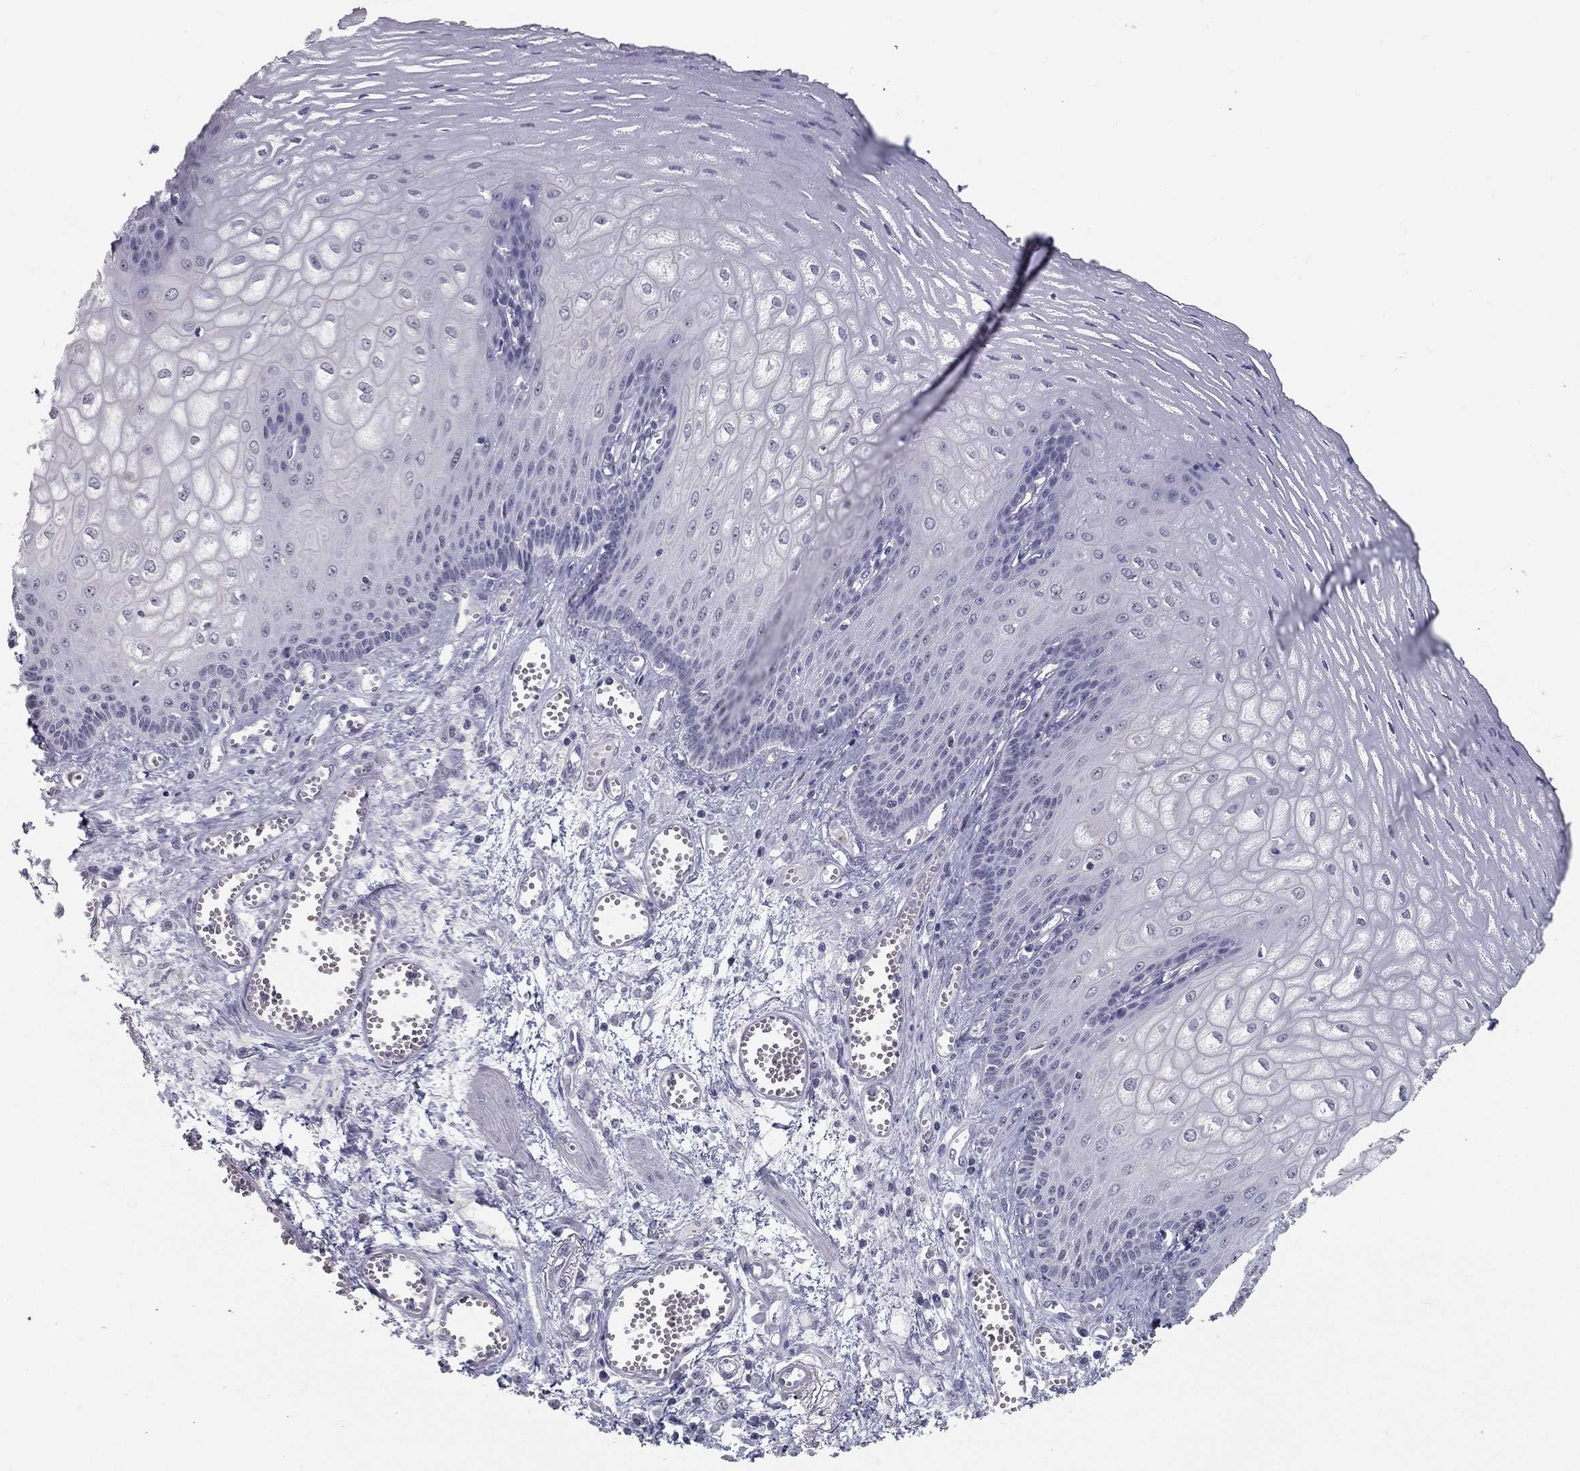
{"staining": {"intensity": "negative", "quantity": "none", "location": "none"}, "tissue": "esophagus", "cell_type": "Squamous epithelial cells", "image_type": "normal", "snomed": [{"axis": "morphology", "description": "Normal tissue, NOS"}, {"axis": "topography", "description": "Esophagus"}], "caption": "This micrograph is of benign esophagus stained with immunohistochemistry to label a protein in brown with the nuclei are counter-stained blue. There is no expression in squamous epithelial cells.", "gene": "ACE2", "patient": {"sex": "male", "age": 58}}